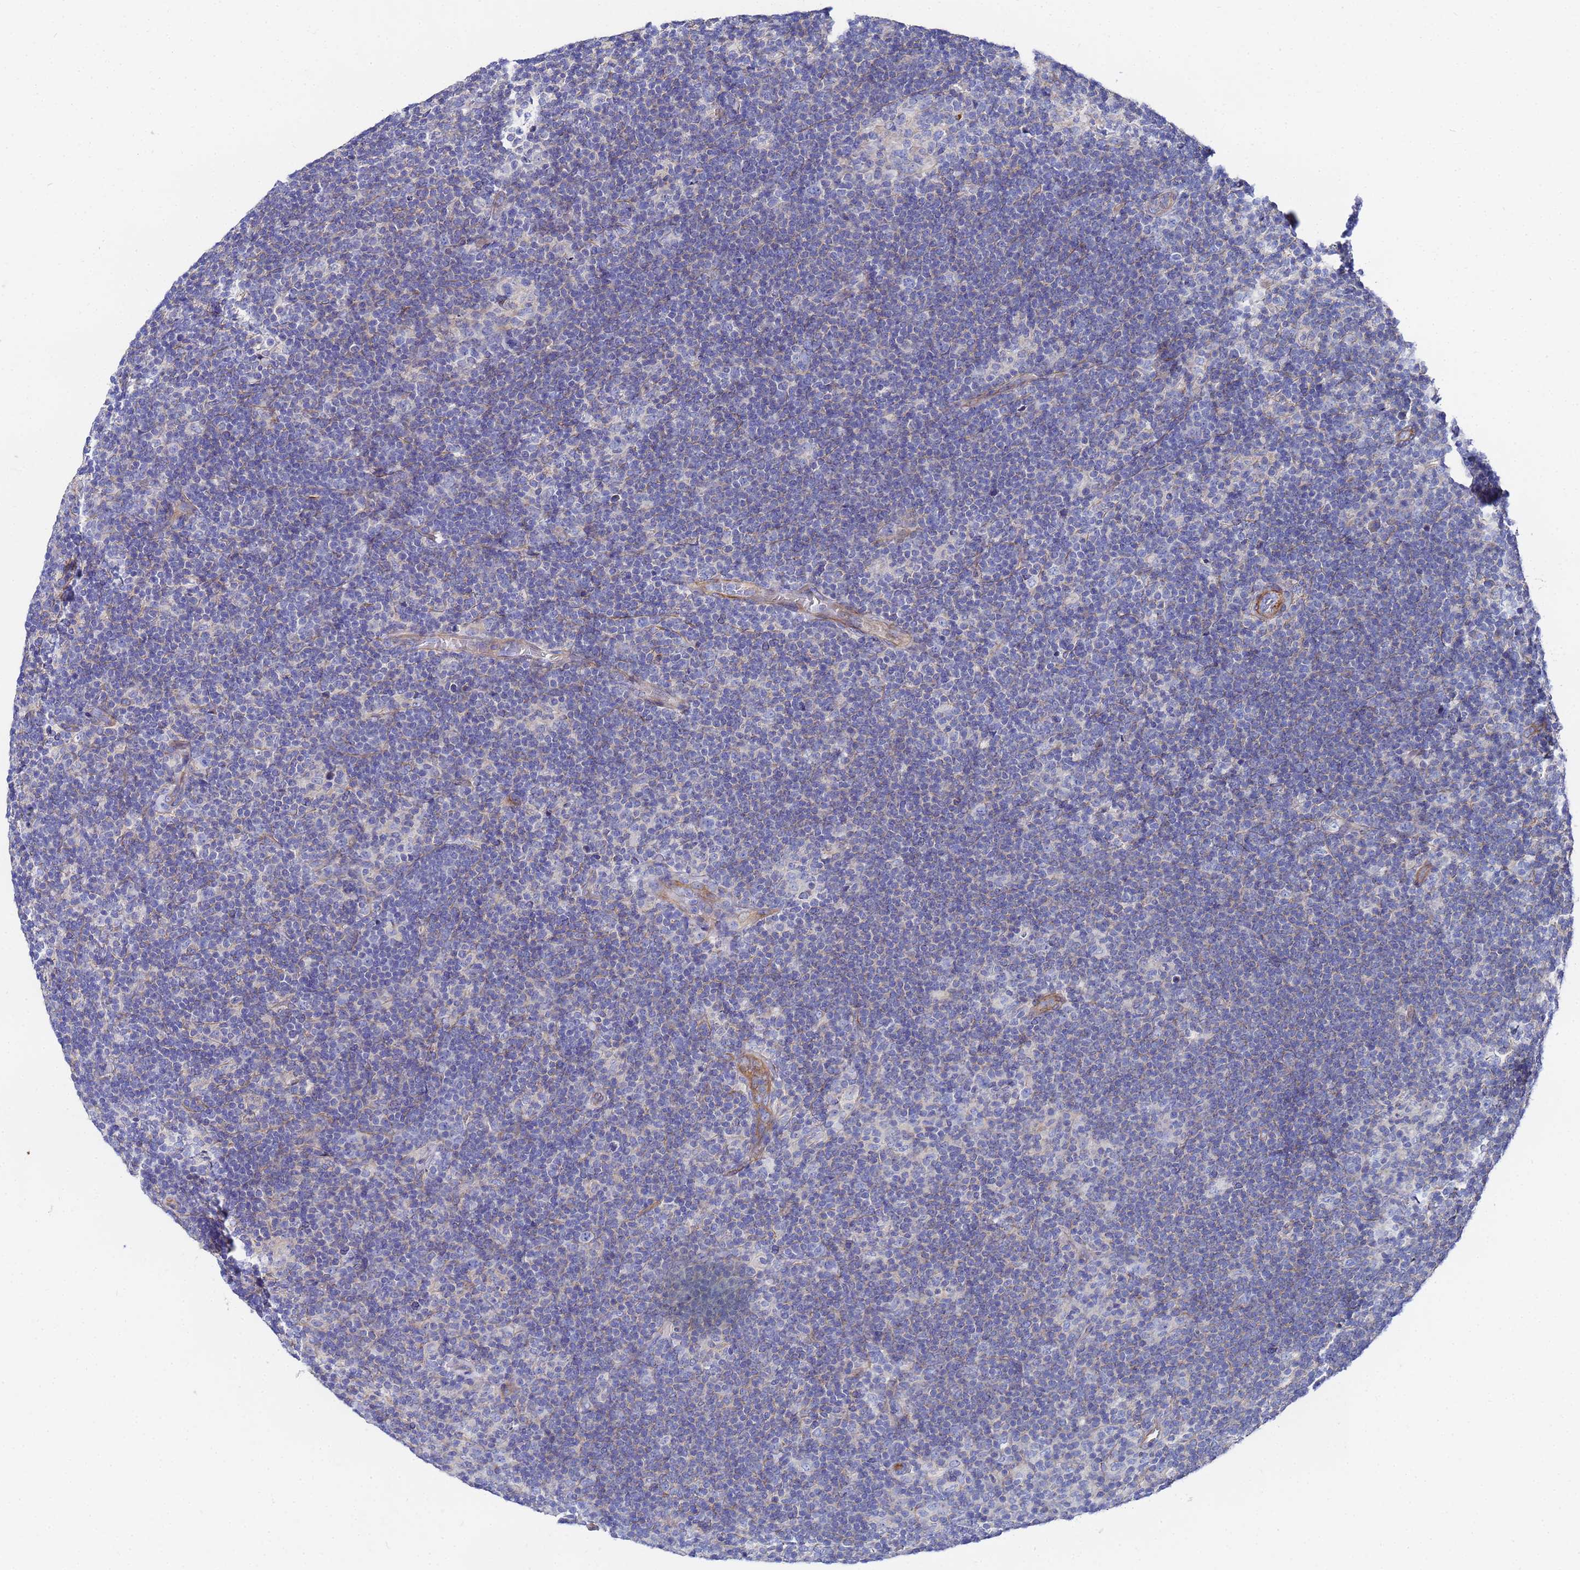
{"staining": {"intensity": "weak", "quantity": "<25%", "location": "cytoplasmic/membranous"}, "tissue": "lymphoma", "cell_type": "Tumor cells", "image_type": "cancer", "snomed": [{"axis": "morphology", "description": "Hodgkin's disease, NOS"}, {"axis": "topography", "description": "Lymph node"}], "caption": "Protein analysis of lymphoma reveals no significant staining in tumor cells. The staining was performed using DAB (3,3'-diaminobenzidine) to visualize the protein expression in brown, while the nuclei were stained in blue with hematoxylin (Magnification: 20x).", "gene": "RAB39B", "patient": {"sex": "female", "age": 57}}